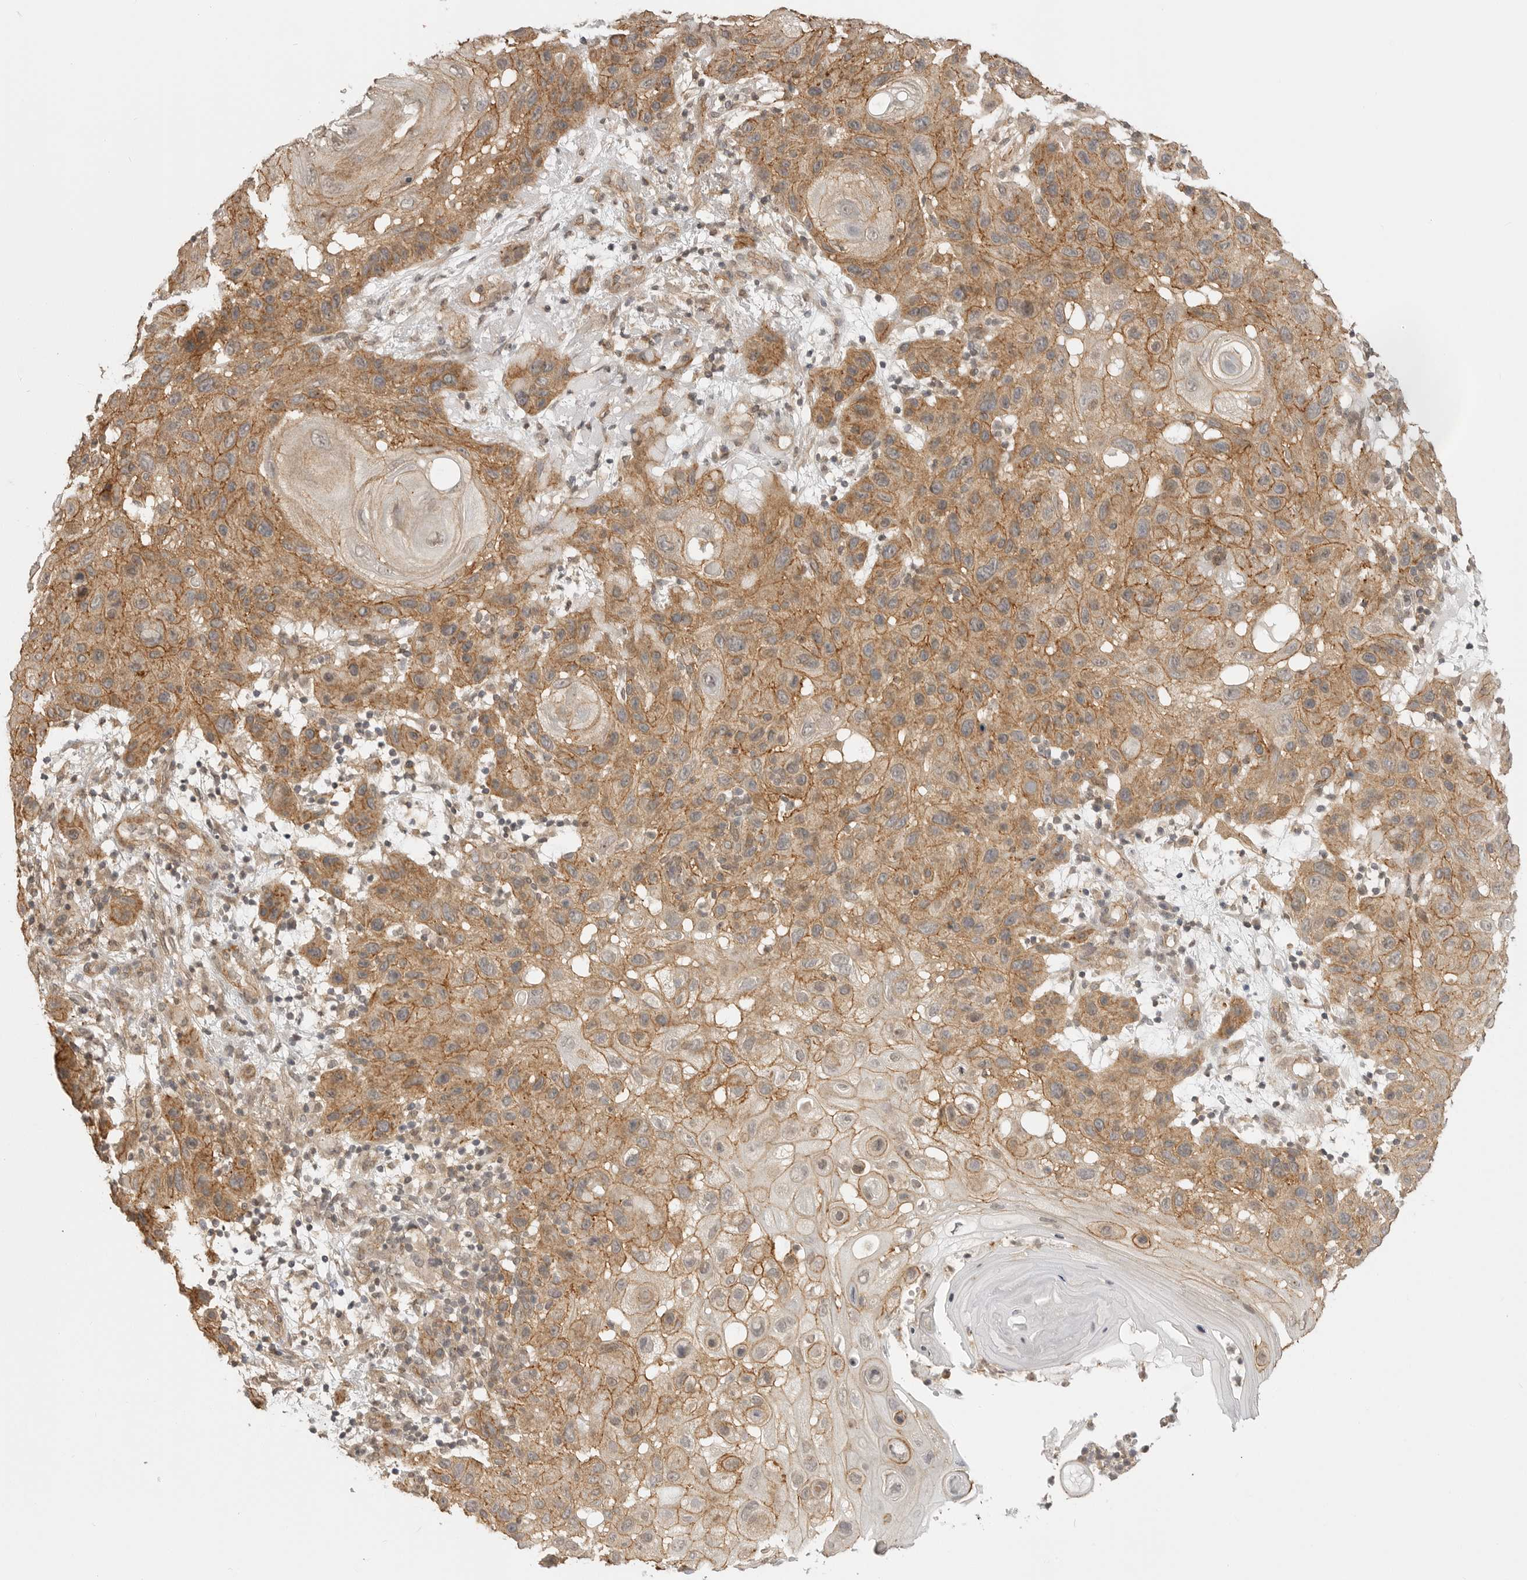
{"staining": {"intensity": "moderate", "quantity": ">75%", "location": "cytoplasmic/membranous"}, "tissue": "skin cancer", "cell_type": "Tumor cells", "image_type": "cancer", "snomed": [{"axis": "morphology", "description": "Normal tissue, NOS"}, {"axis": "morphology", "description": "Squamous cell carcinoma, NOS"}, {"axis": "topography", "description": "Skin"}], "caption": "IHC photomicrograph of neoplastic tissue: skin cancer (squamous cell carcinoma) stained using immunohistochemistry (IHC) displays medium levels of moderate protein expression localized specifically in the cytoplasmic/membranous of tumor cells, appearing as a cytoplasmic/membranous brown color.", "gene": "GPC2", "patient": {"sex": "female", "age": 96}}